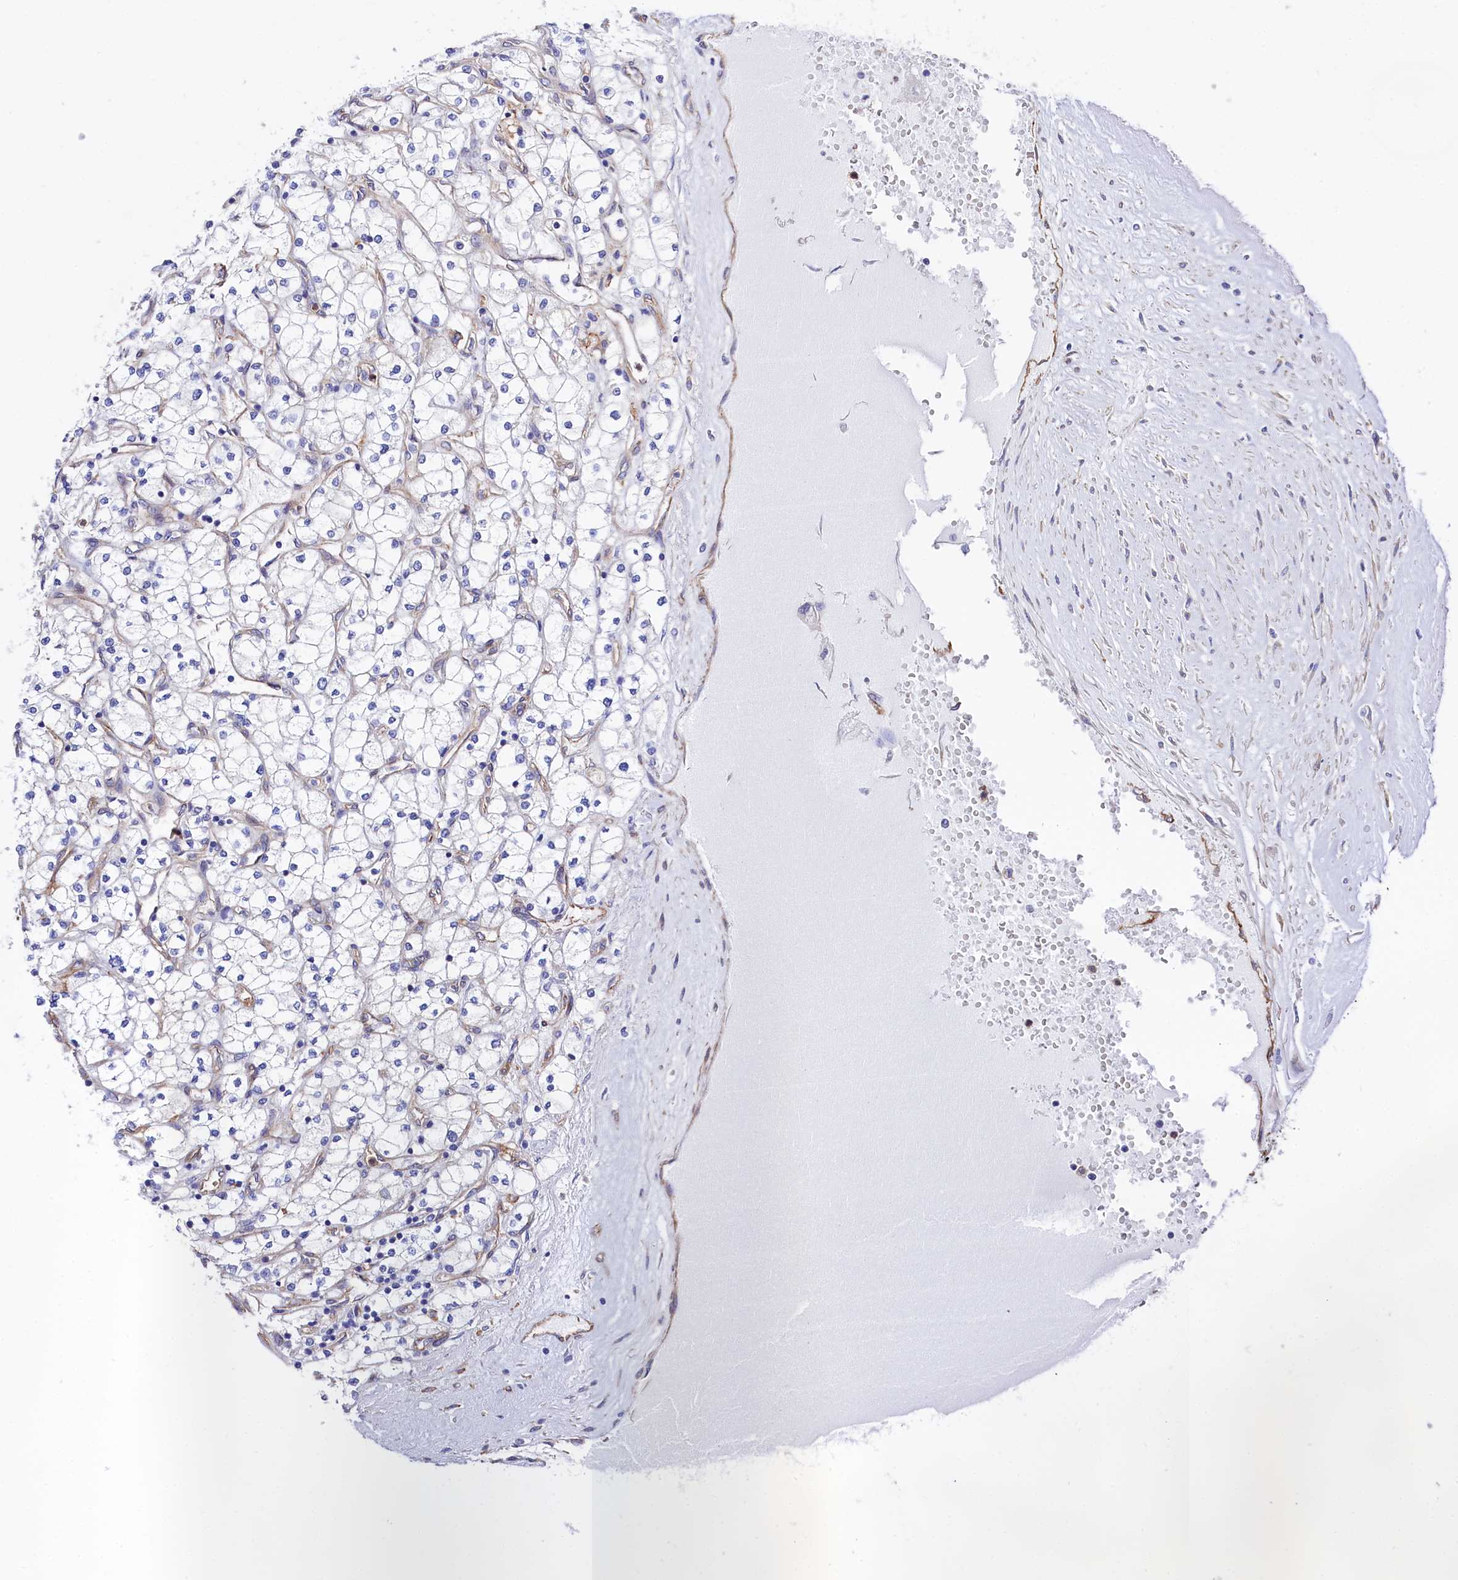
{"staining": {"intensity": "moderate", "quantity": "<25%", "location": "cytoplasmic/membranous"}, "tissue": "renal cancer", "cell_type": "Tumor cells", "image_type": "cancer", "snomed": [{"axis": "morphology", "description": "Adenocarcinoma, NOS"}, {"axis": "topography", "description": "Kidney"}], "caption": "A brown stain highlights moderate cytoplasmic/membranous staining of a protein in renal adenocarcinoma tumor cells.", "gene": "TNKS1BP1", "patient": {"sex": "male", "age": 80}}